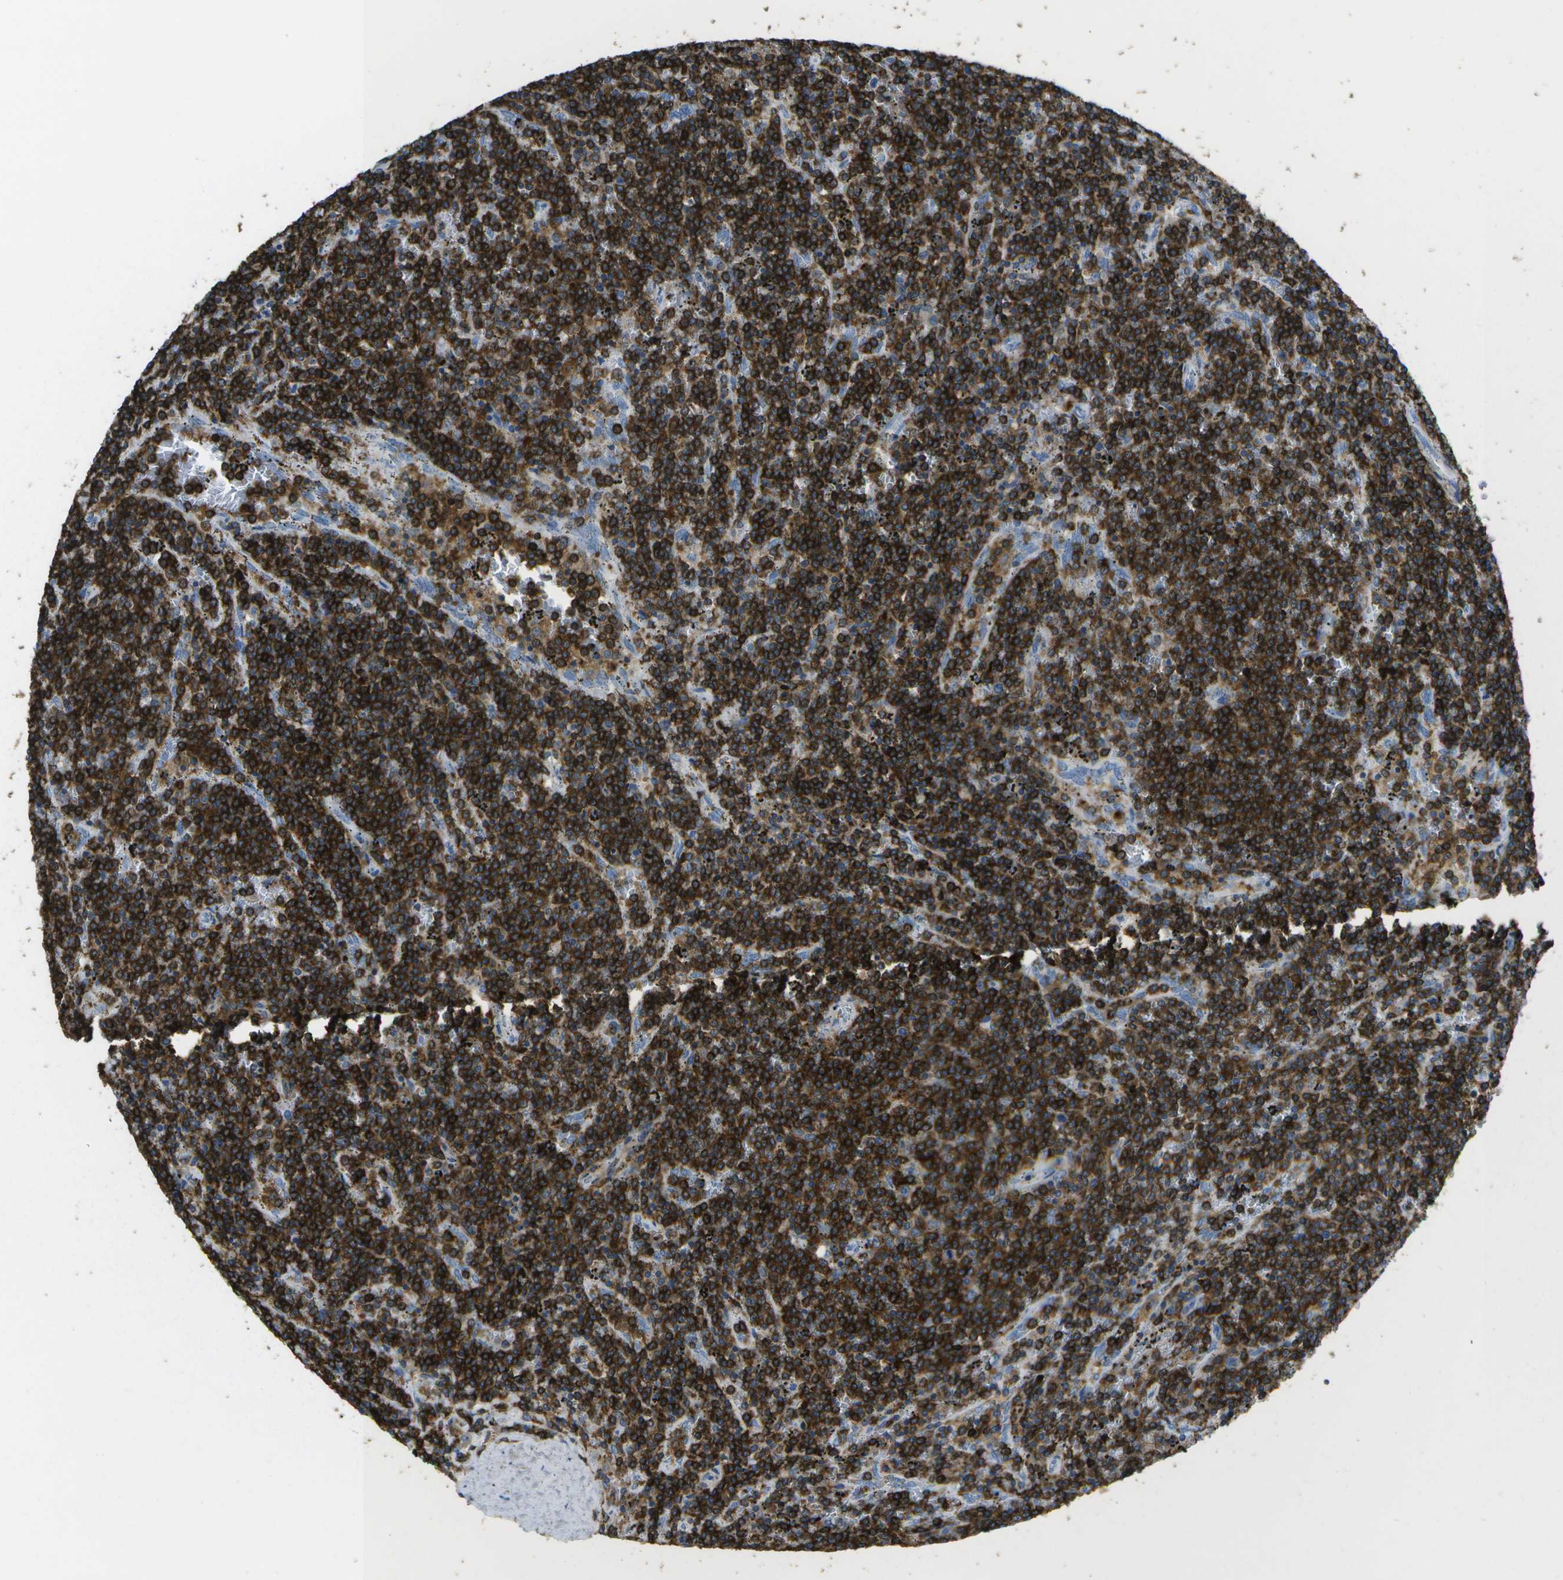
{"staining": {"intensity": "strong", "quantity": ">75%", "location": "cytoplasmic/membranous"}, "tissue": "lymphoma", "cell_type": "Tumor cells", "image_type": "cancer", "snomed": [{"axis": "morphology", "description": "Malignant lymphoma, non-Hodgkin's type, Low grade"}, {"axis": "topography", "description": "Spleen"}], "caption": "Tumor cells demonstrate high levels of strong cytoplasmic/membranous expression in approximately >75% of cells in malignant lymphoma, non-Hodgkin's type (low-grade).", "gene": "RCSD1", "patient": {"sex": "female", "age": 50}}